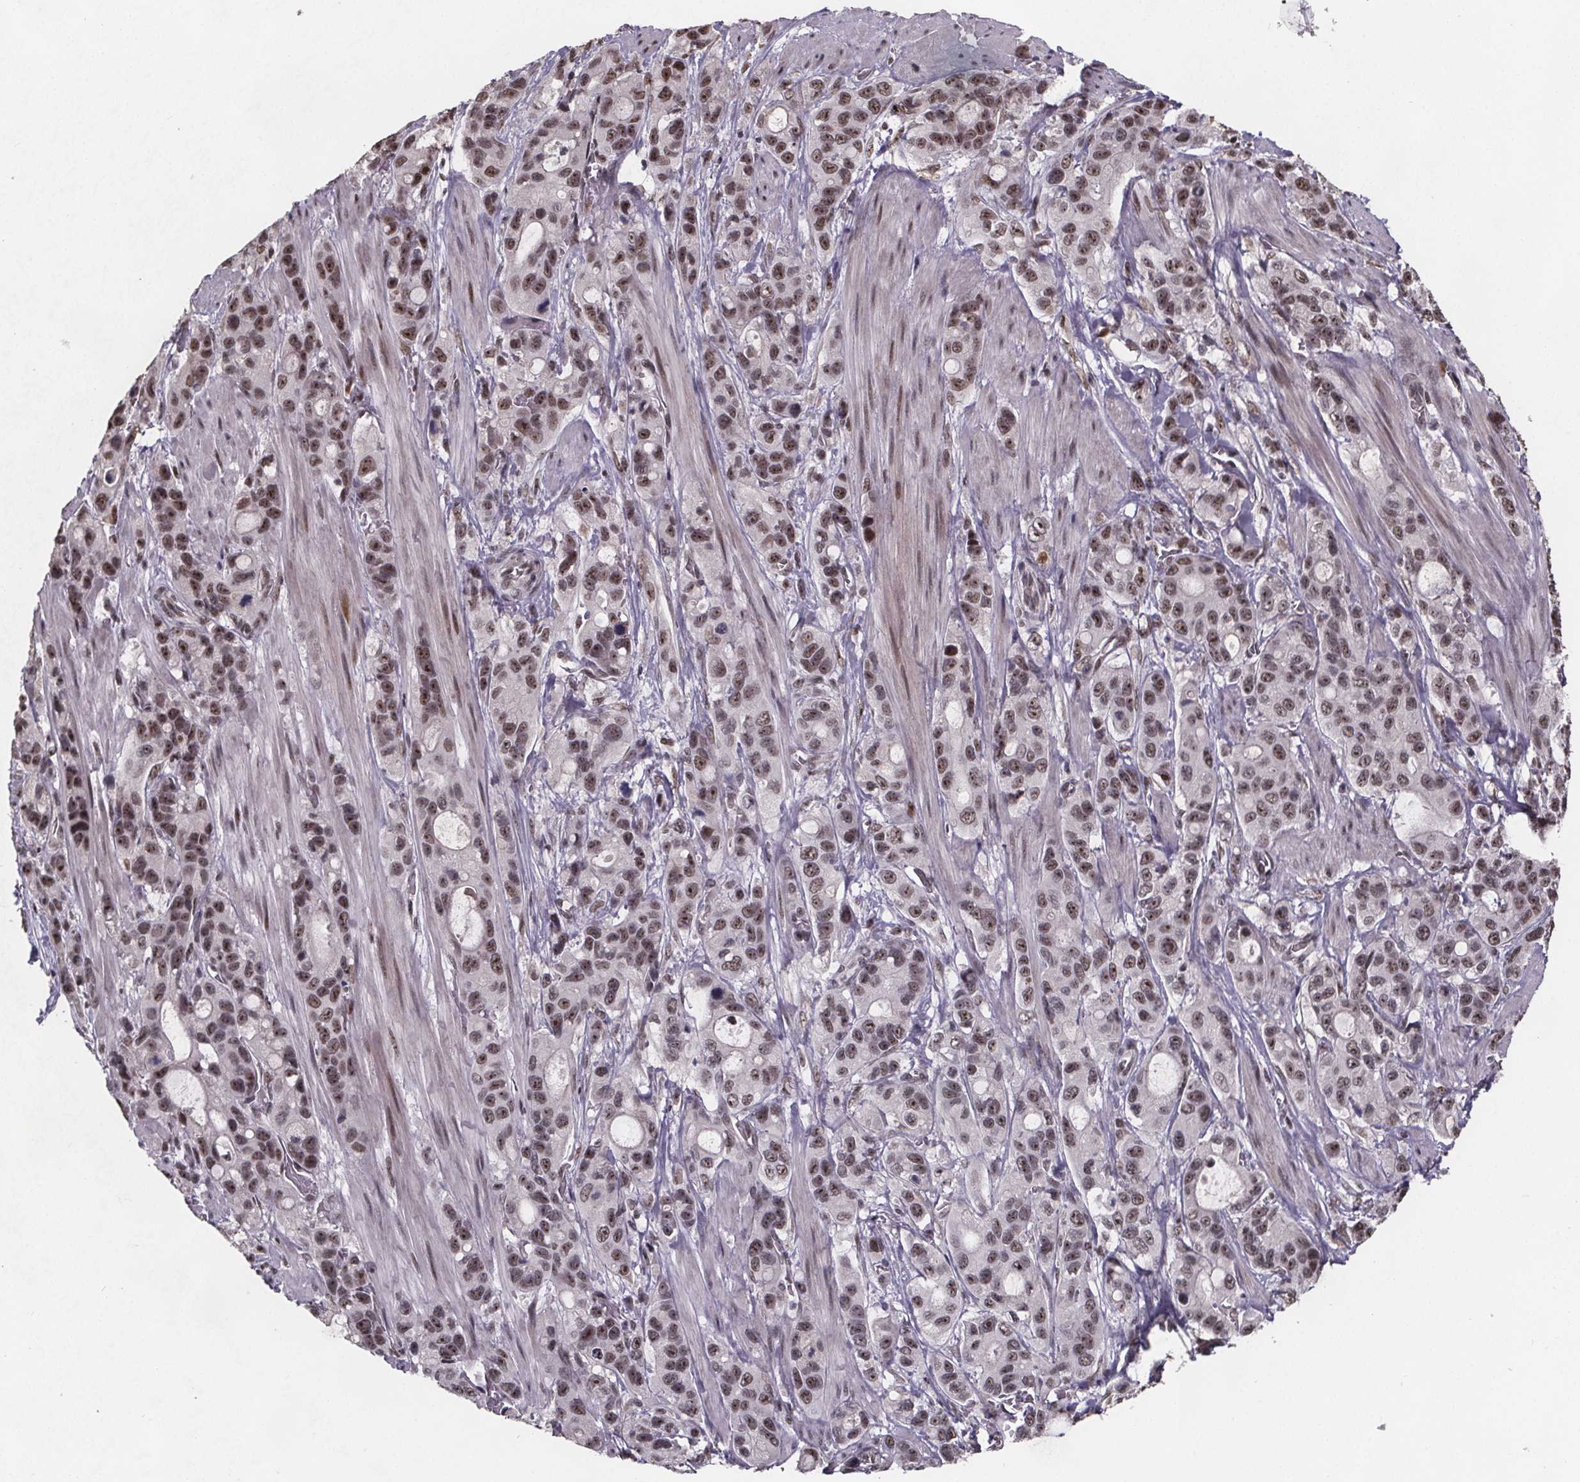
{"staining": {"intensity": "moderate", "quantity": ">75%", "location": "nuclear"}, "tissue": "stomach cancer", "cell_type": "Tumor cells", "image_type": "cancer", "snomed": [{"axis": "morphology", "description": "Adenocarcinoma, NOS"}, {"axis": "topography", "description": "Stomach"}], "caption": "High-magnification brightfield microscopy of stomach cancer stained with DAB (3,3'-diaminobenzidine) (brown) and counterstained with hematoxylin (blue). tumor cells exhibit moderate nuclear staining is appreciated in about>75% of cells.", "gene": "U2SURP", "patient": {"sex": "male", "age": 63}}